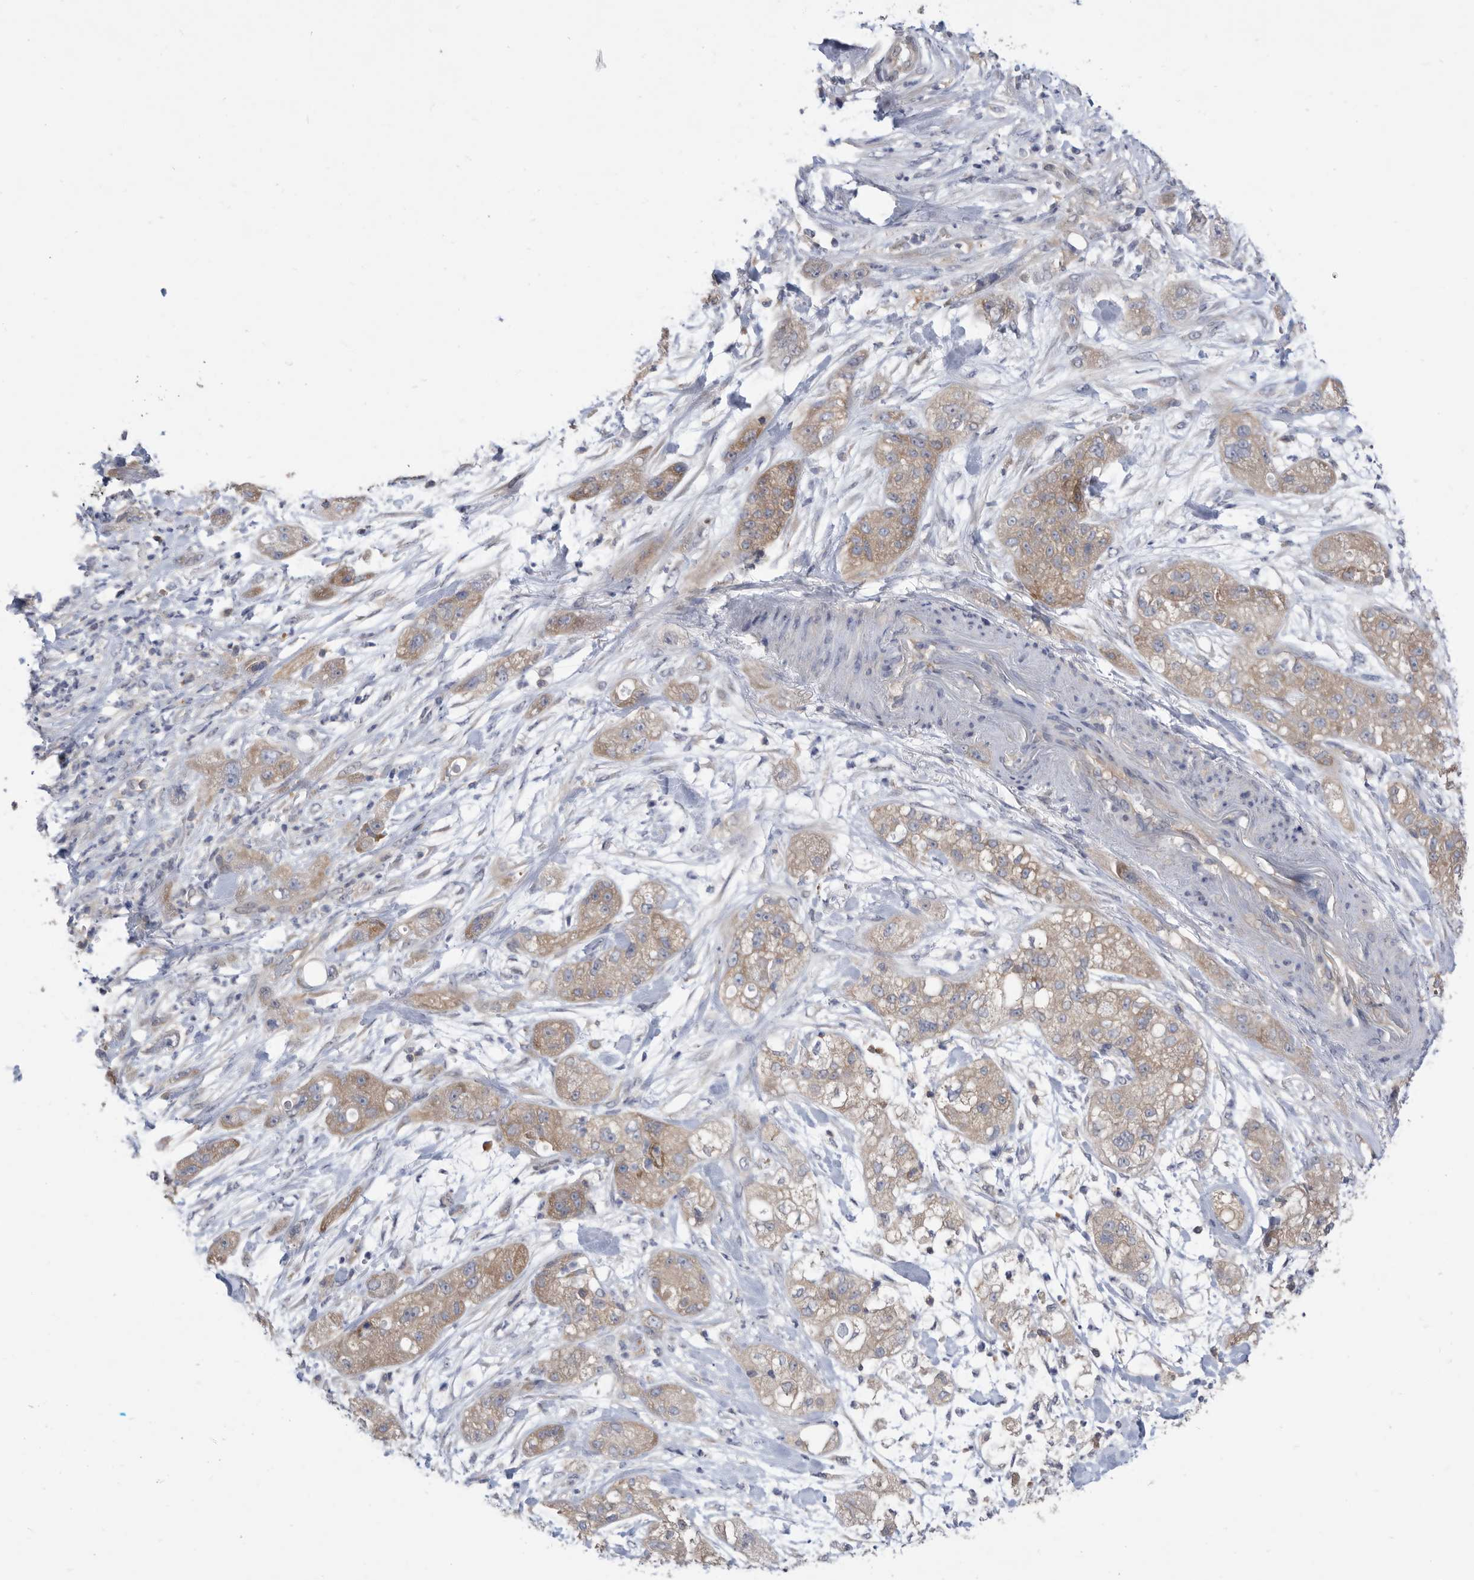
{"staining": {"intensity": "weak", "quantity": ">75%", "location": "cytoplasmic/membranous"}, "tissue": "pancreatic cancer", "cell_type": "Tumor cells", "image_type": "cancer", "snomed": [{"axis": "morphology", "description": "Adenocarcinoma, NOS"}, {"axis": "topography", "description": "Pancreas"}], "caption": "Pancreatic cancer stained with immunohistochemistry displays weak cytoplasmic/membranous staining in approximately >75% of tumor cells.", "gene": "CCT4", "patient": {"sex": "female", "age": 78}}